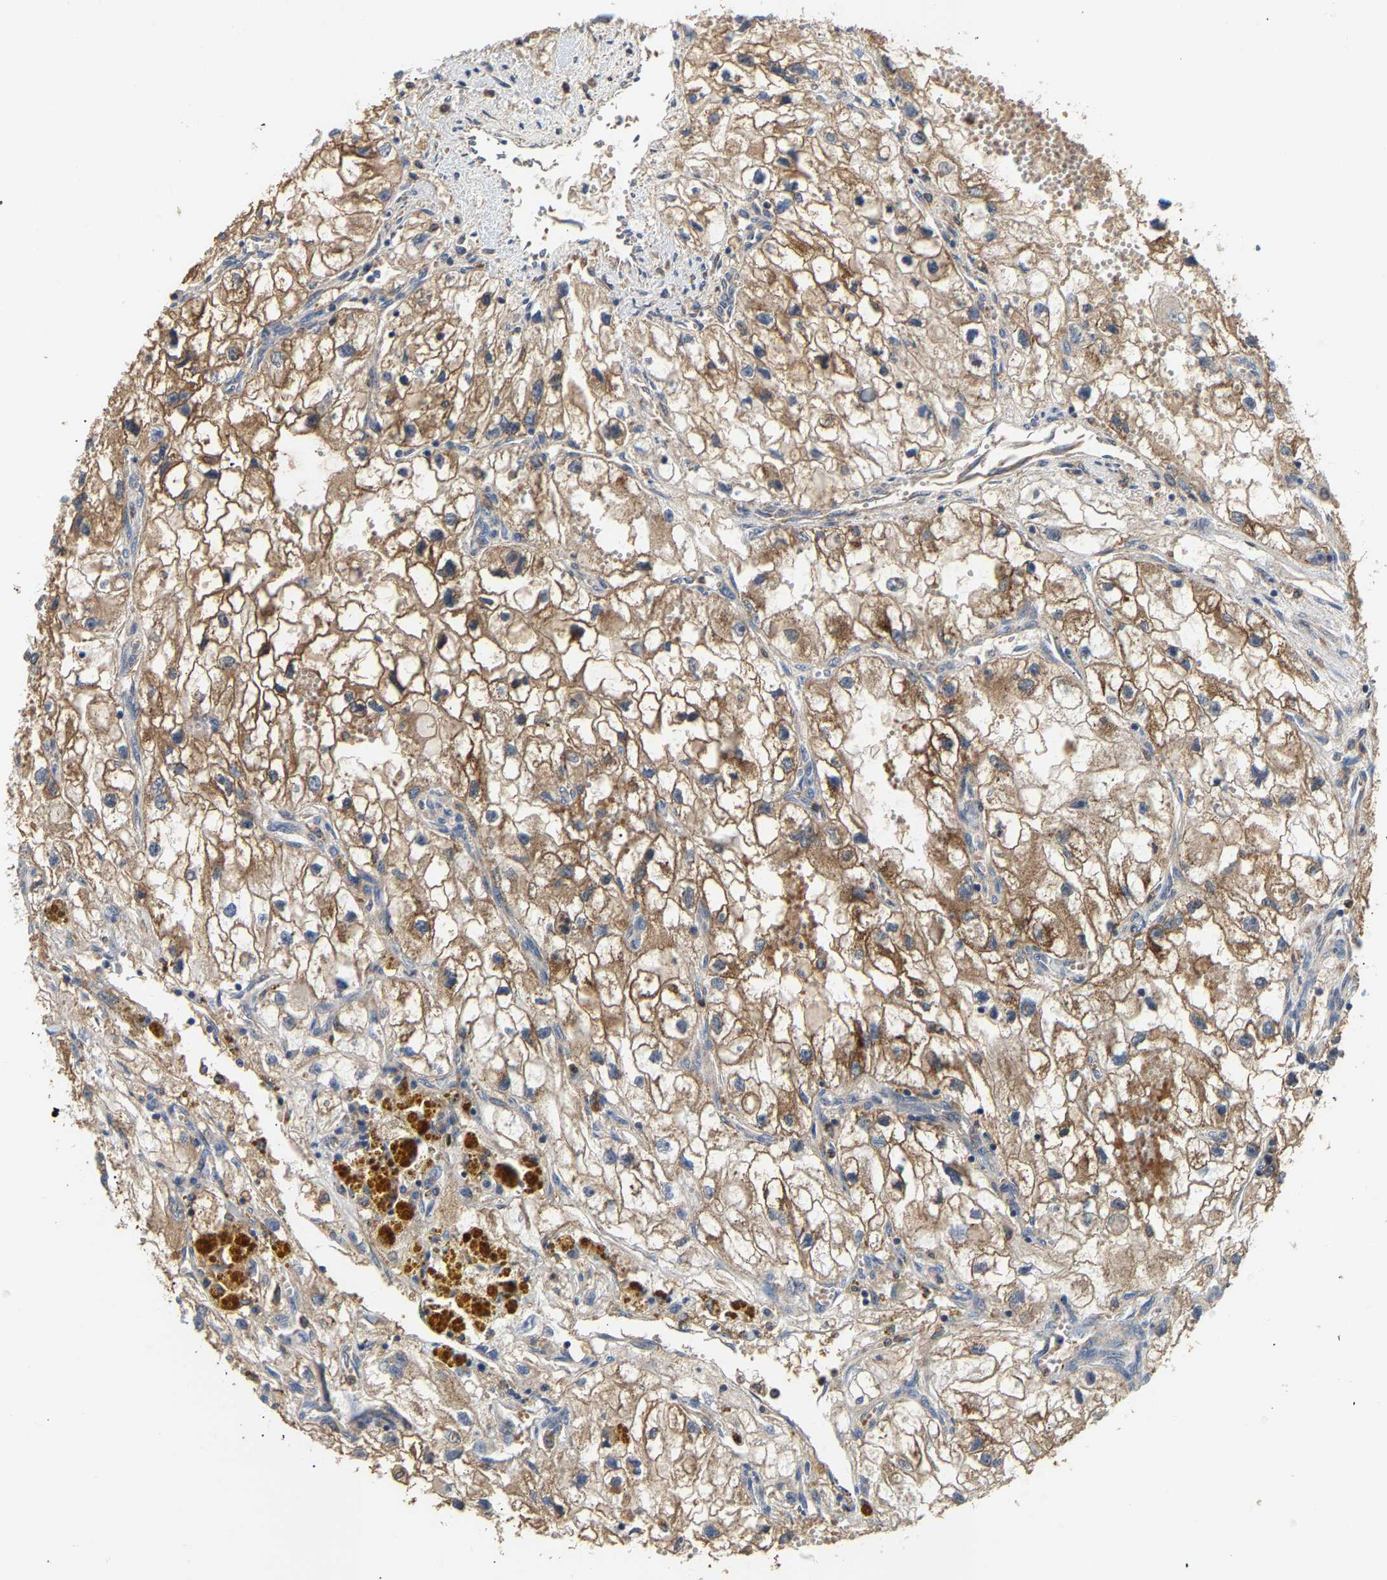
{"staining": {"intensity": "moderate", "quantity": ">75%", "location": "cytoplasmic/membranous"}, "tissue": "renal cancer", "cell_type": "Tumor cells", "image_type": "cancer", "snomed": [{"axis": "morphology", "description": "Adenocarcinoma, NOS"}, {"axis": "topography", "description": "Kidney"}], "caption": "Immunohistochemical staining of human renal cancer (adenocarcinoma) demonstrates medium levels of moderate cytoplasmic/membranous protein expression in approximately >75% of tumor cells.", "gene": "PPID", "patient": {"sex": "female", "age": 70}}